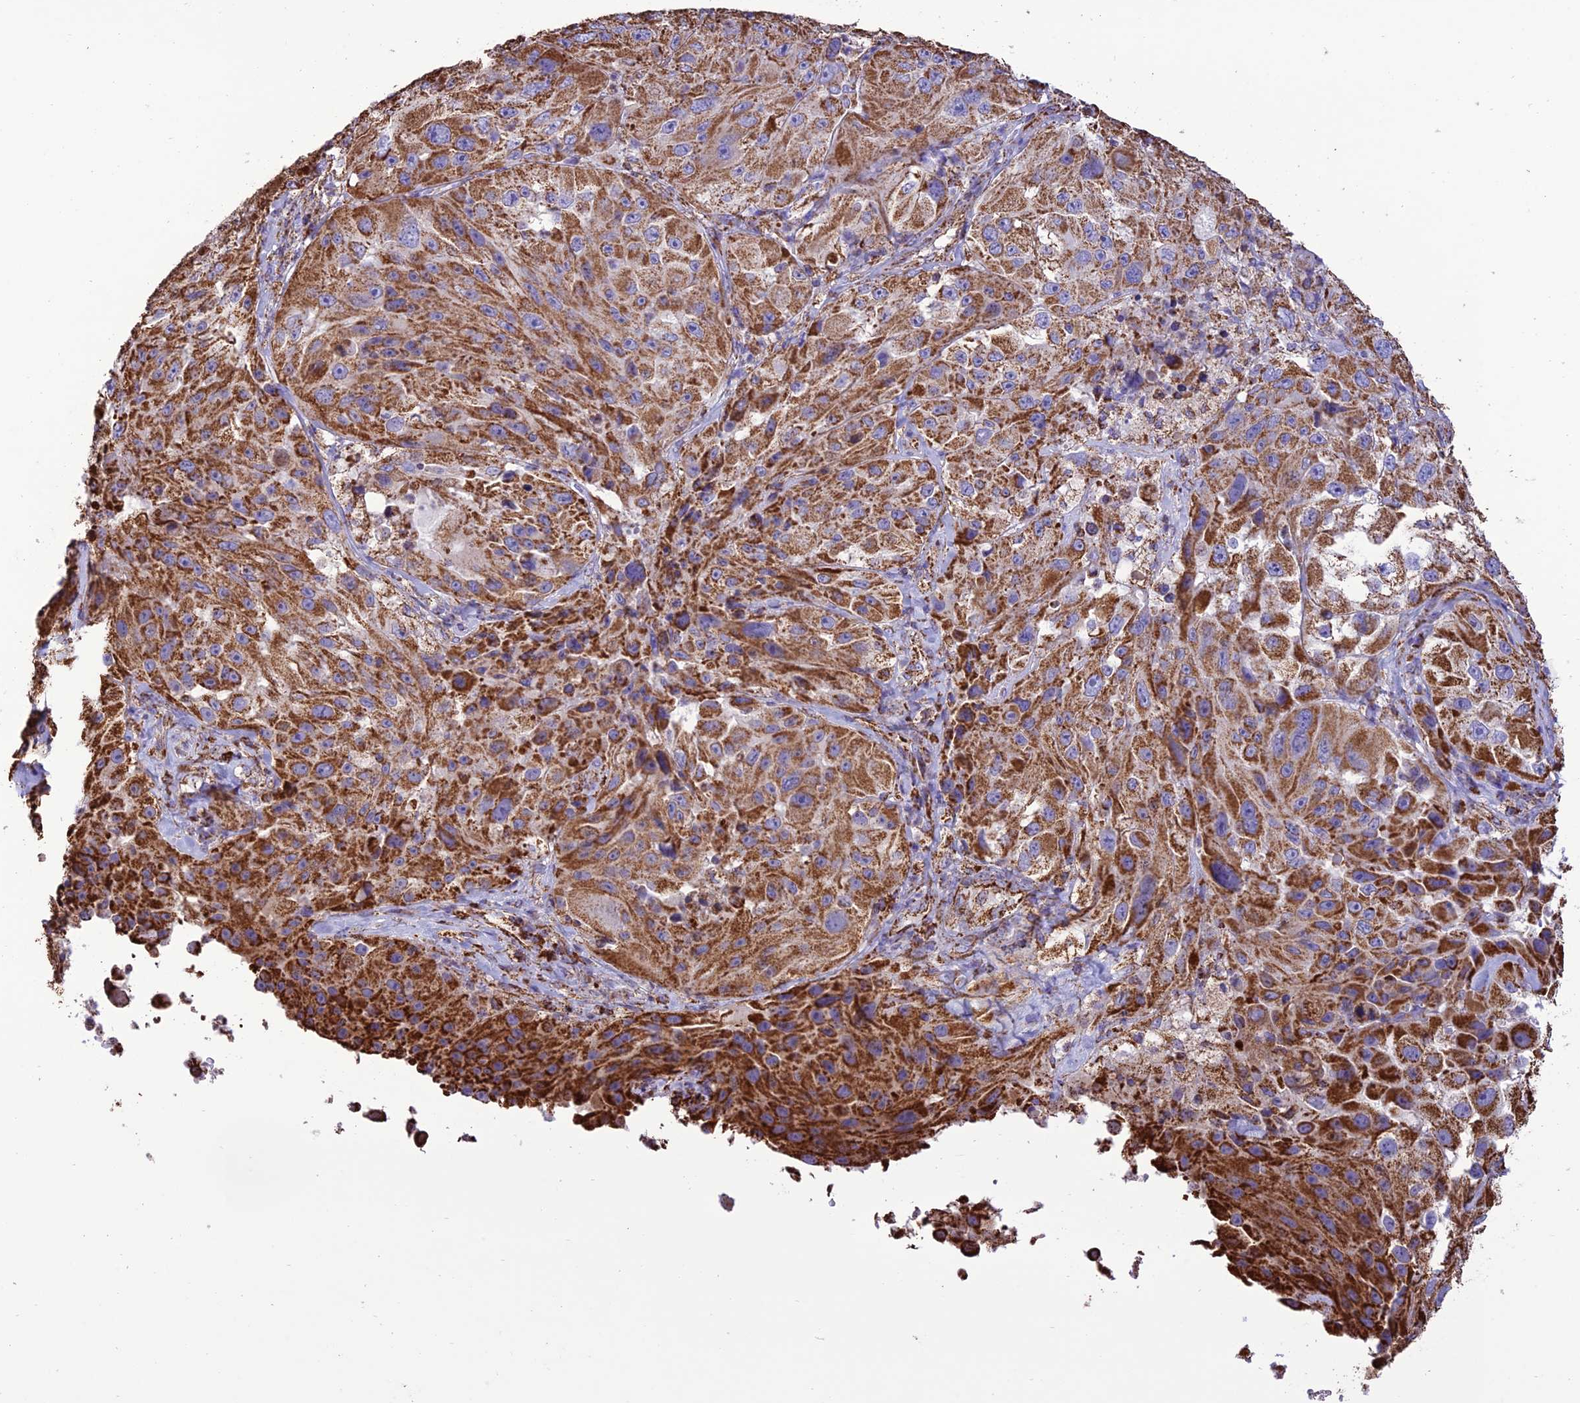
{"staining": {"intensity": "strong", "quantity": ">75%", "location": "cytoplasmic/membranous"}, "tissue": "melanoma", "cell_type": "Tumor cells", "image_type": "cancer", "snomed": [{"axis": "morphology", "description": "Malignant melanoma, Metastatic site"}, {"axis": "topography", "description": "Lymph node"}], "caption": "High-power microscopy captured an IHC image of melanoma, revealing strong cytoplasmic/membranous staining in approximately >75% of tumor cells.", "gene": "NDUFAF1", "patient": {"sex": "male", "age": 62}}